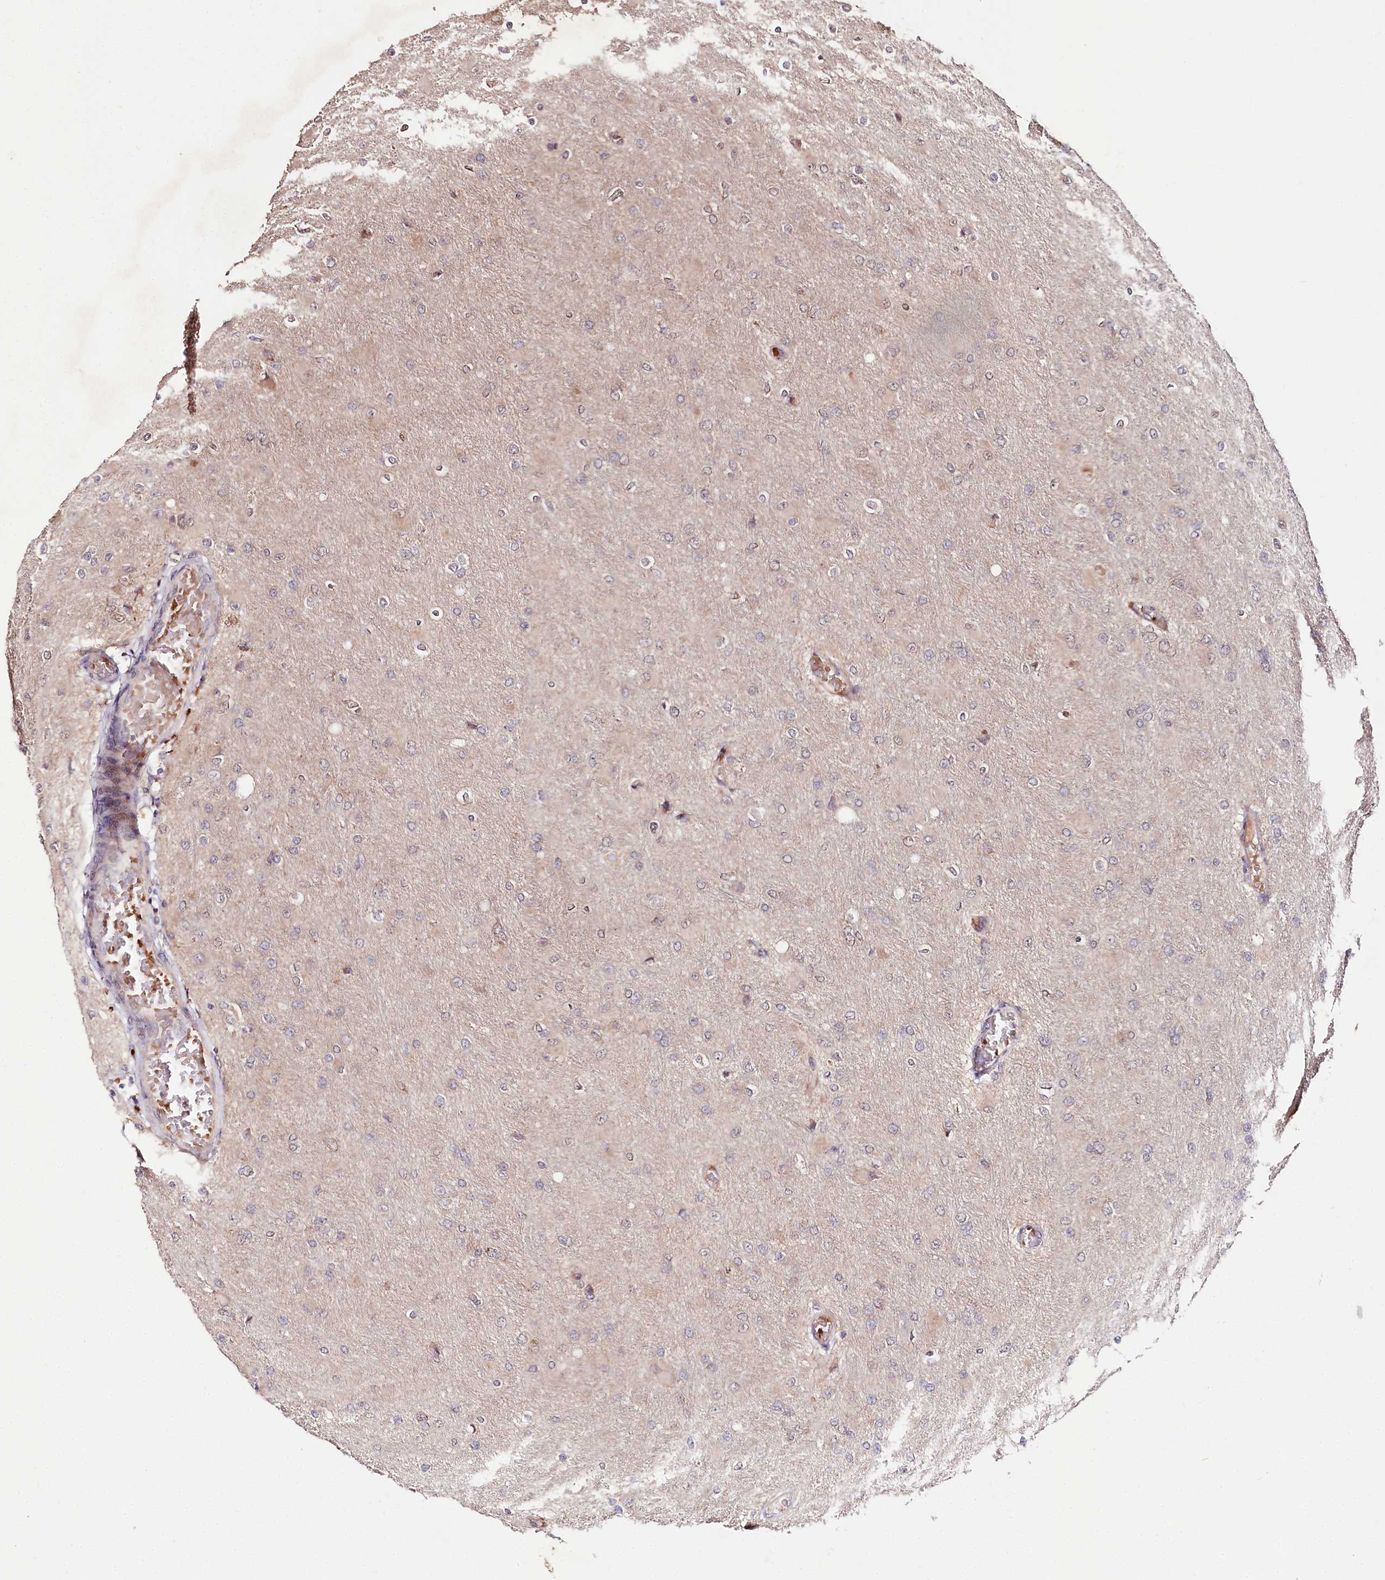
{"staining": {"intensity": "negative", "quantity": "none", "location": "none"}, "tissue": "glioma", "cell_type": "Tumor cells", "image_type": "cancer", "snomed": [{"axis": "morphology", "description": "Glioma, malignant, High grade"}, {"axis": "topography", "description": "Cerebral cortex"}], "caption": "Tumor cells are negative for brown protein staining in glioma. (DAB IHC, high magnification).", "gene": "DMP1", "patient": {"sex": "female", "age": 36}}